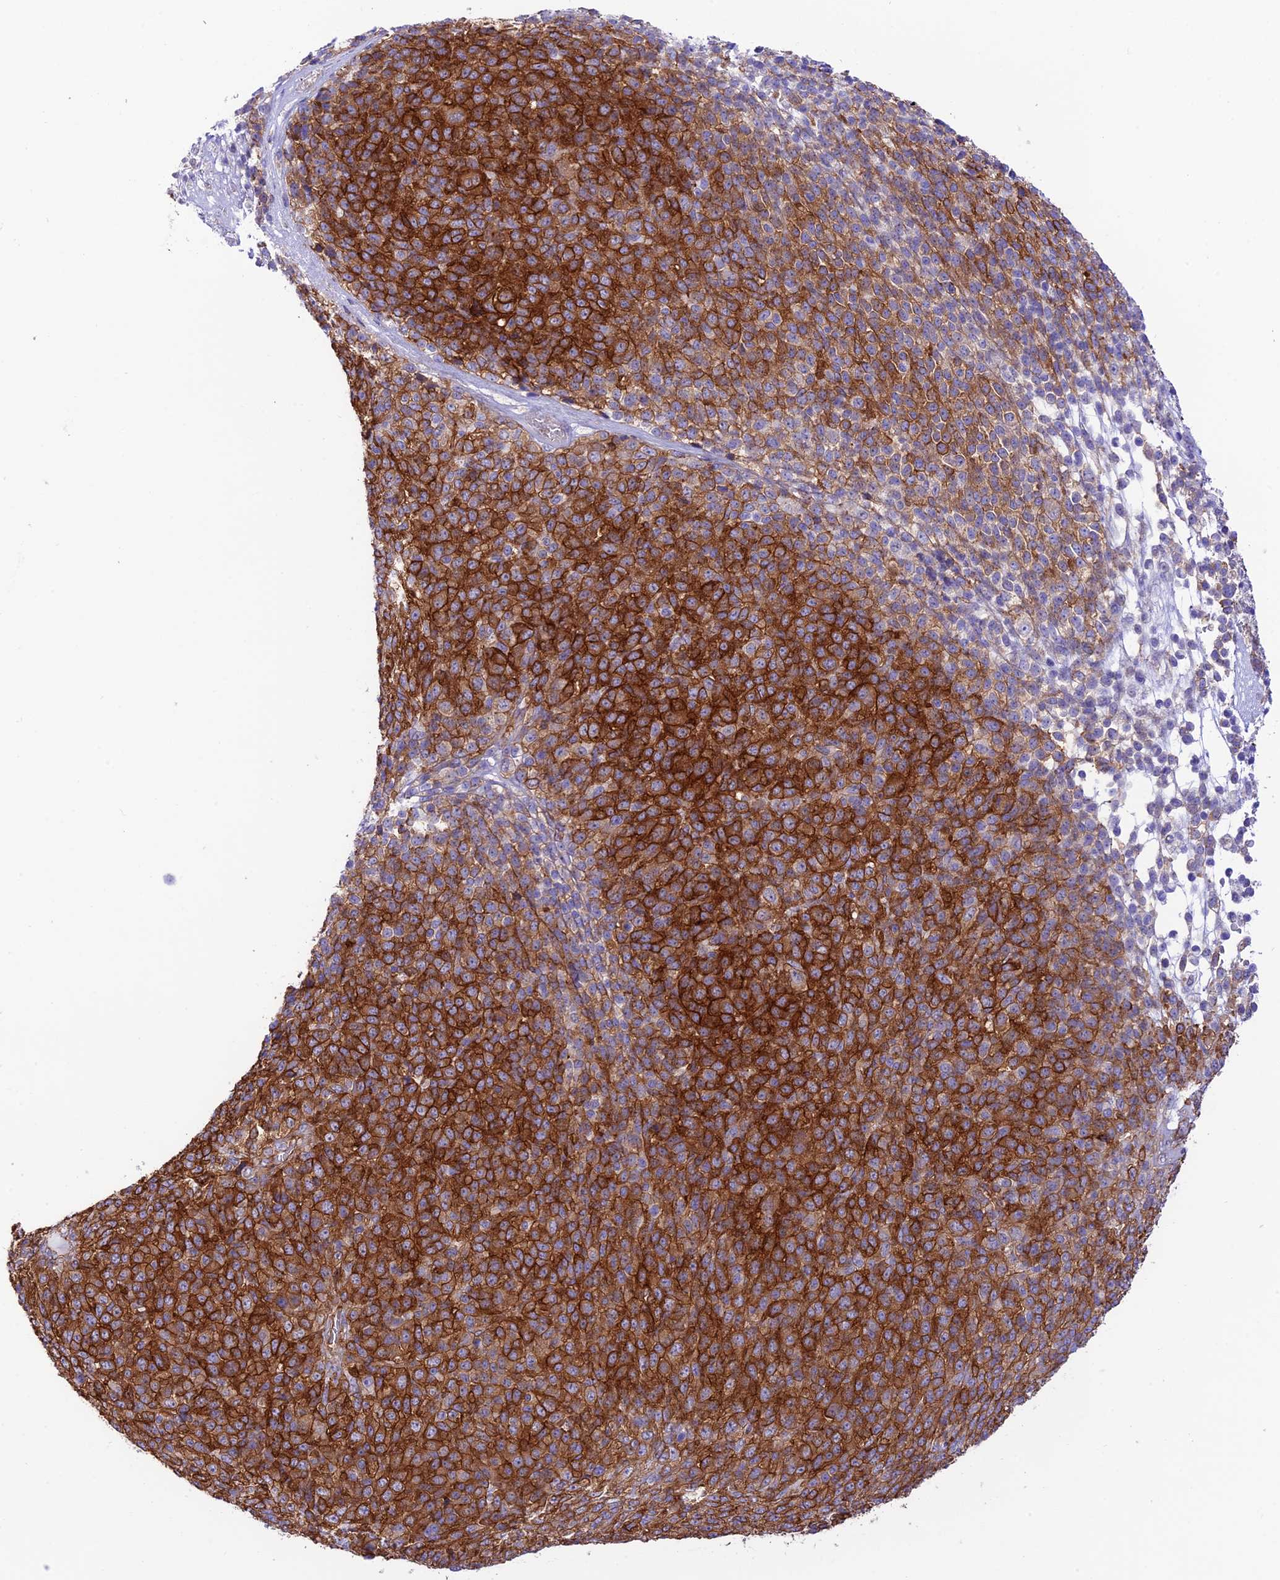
{"staining": {"intensity": "strong", "quantity": ">75%", "location": "cytoplasmic/membranous"}, "tissue": "melanoma", "cell_type": "Tumor cells", "image_type": "cancer", "snomed": [{"axis": "morphology", "description": "Malignant melanoma, Metastatic site"}, {"axis": "topography", "description": "Brain"}], "caption": "Immunohistochemistry of melanoma shows high levels of strong cytoplasmic/membranous staining in approximately >75% of tumor cells. Nuclei are stained in blue.", "gene": "YPEL5", "patient": {"sex": "female", "age": 56}}